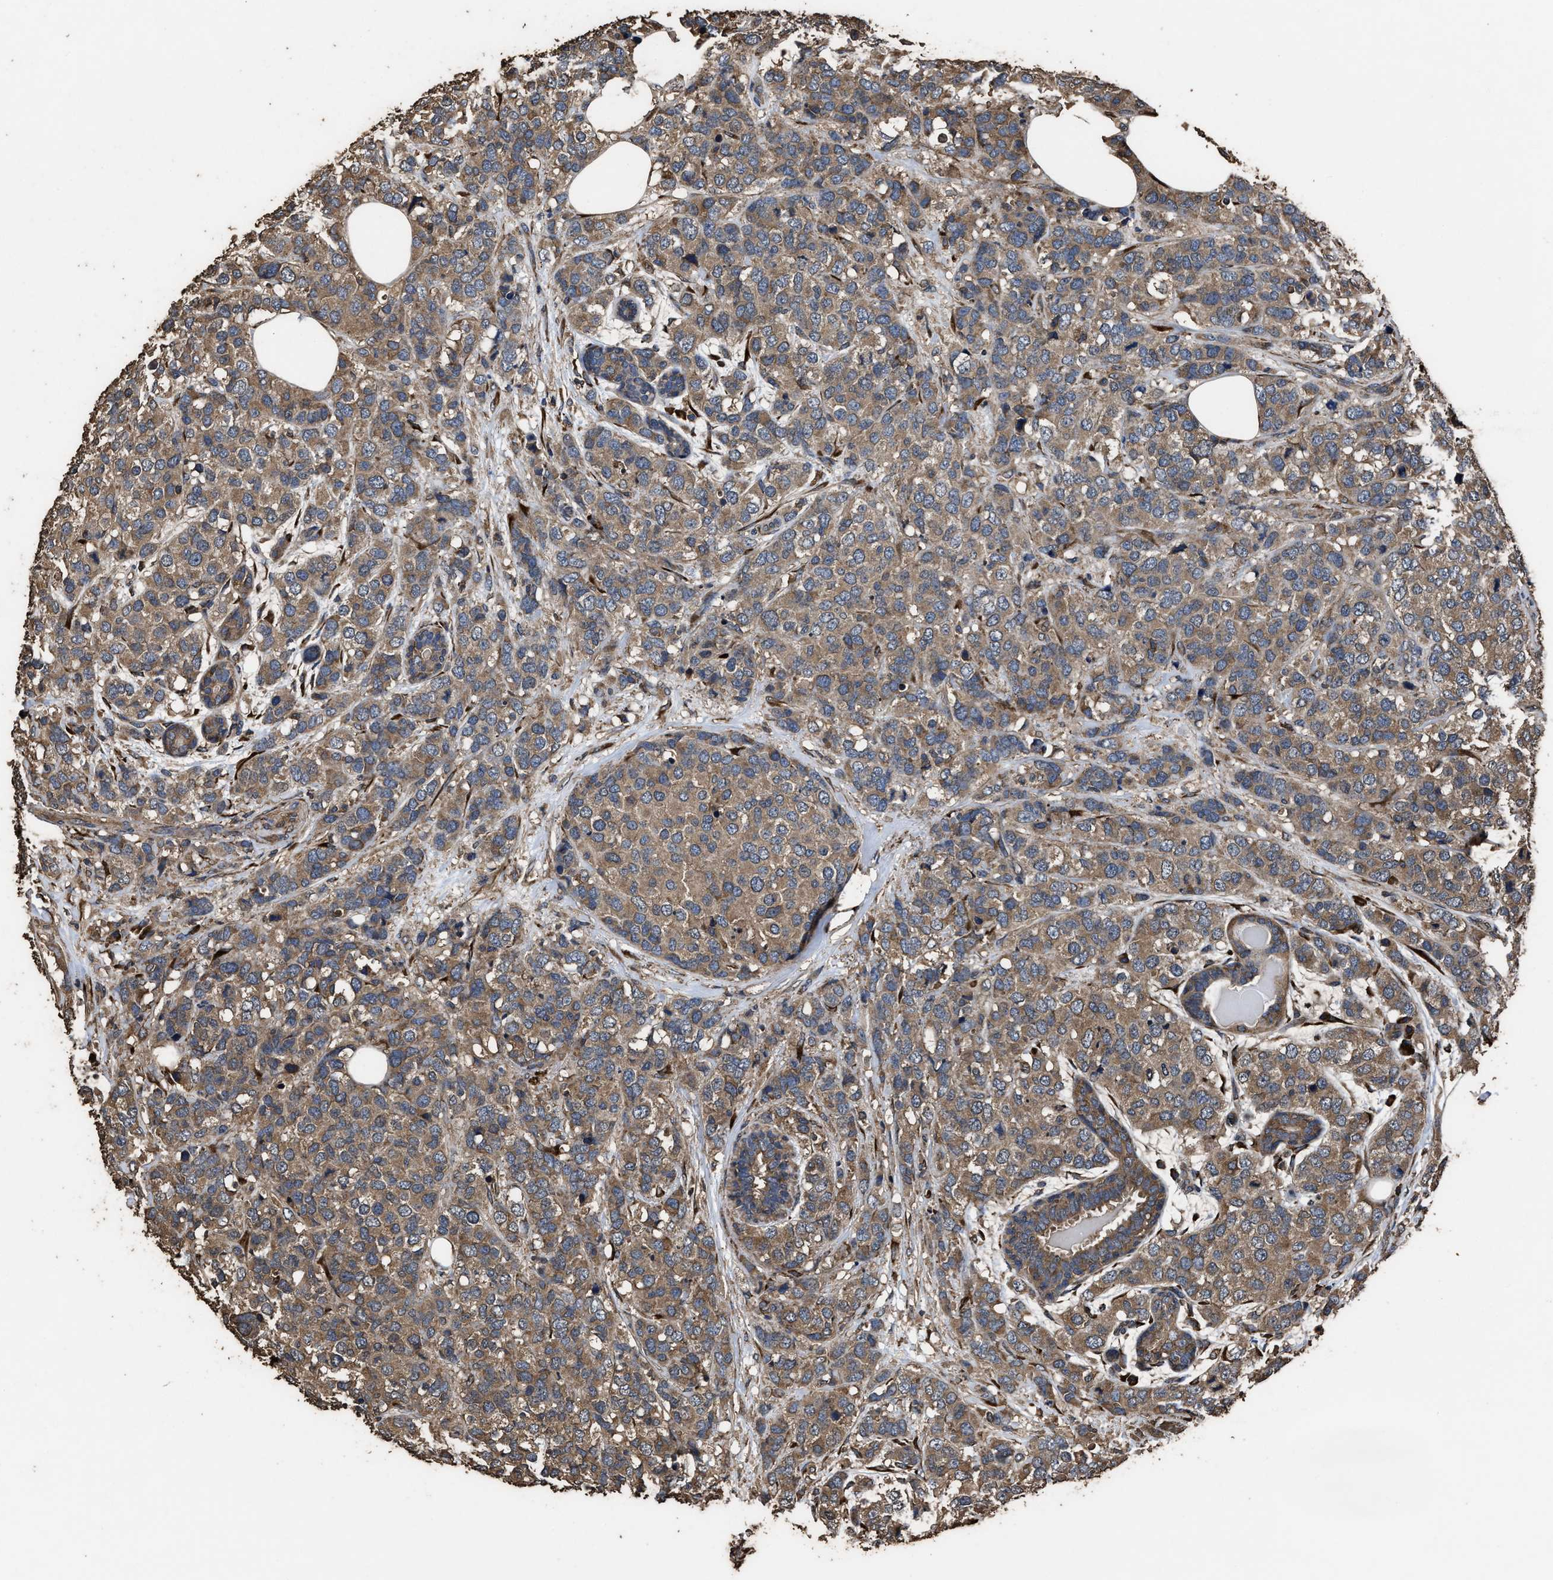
{"staining": {"intensity": "moderate", "quantity": ">75%", "location": "cytoplasmic/membranous"}, "tissue": "breast cancer", "cell_type": "Tumor cells", "image_type": "cancer", "snomed": [{"axis": "morphology", "description": "Lobular carcinoma"}, {"axis": "topography", "description": "Breast"}], "caption": "Breast cancer stained for a protein reveals moderate cytoplasmic/membranous positivity in tumor cells.", "gene": "ZMYND19", "patient": {"sex": "female", "age": 59}}